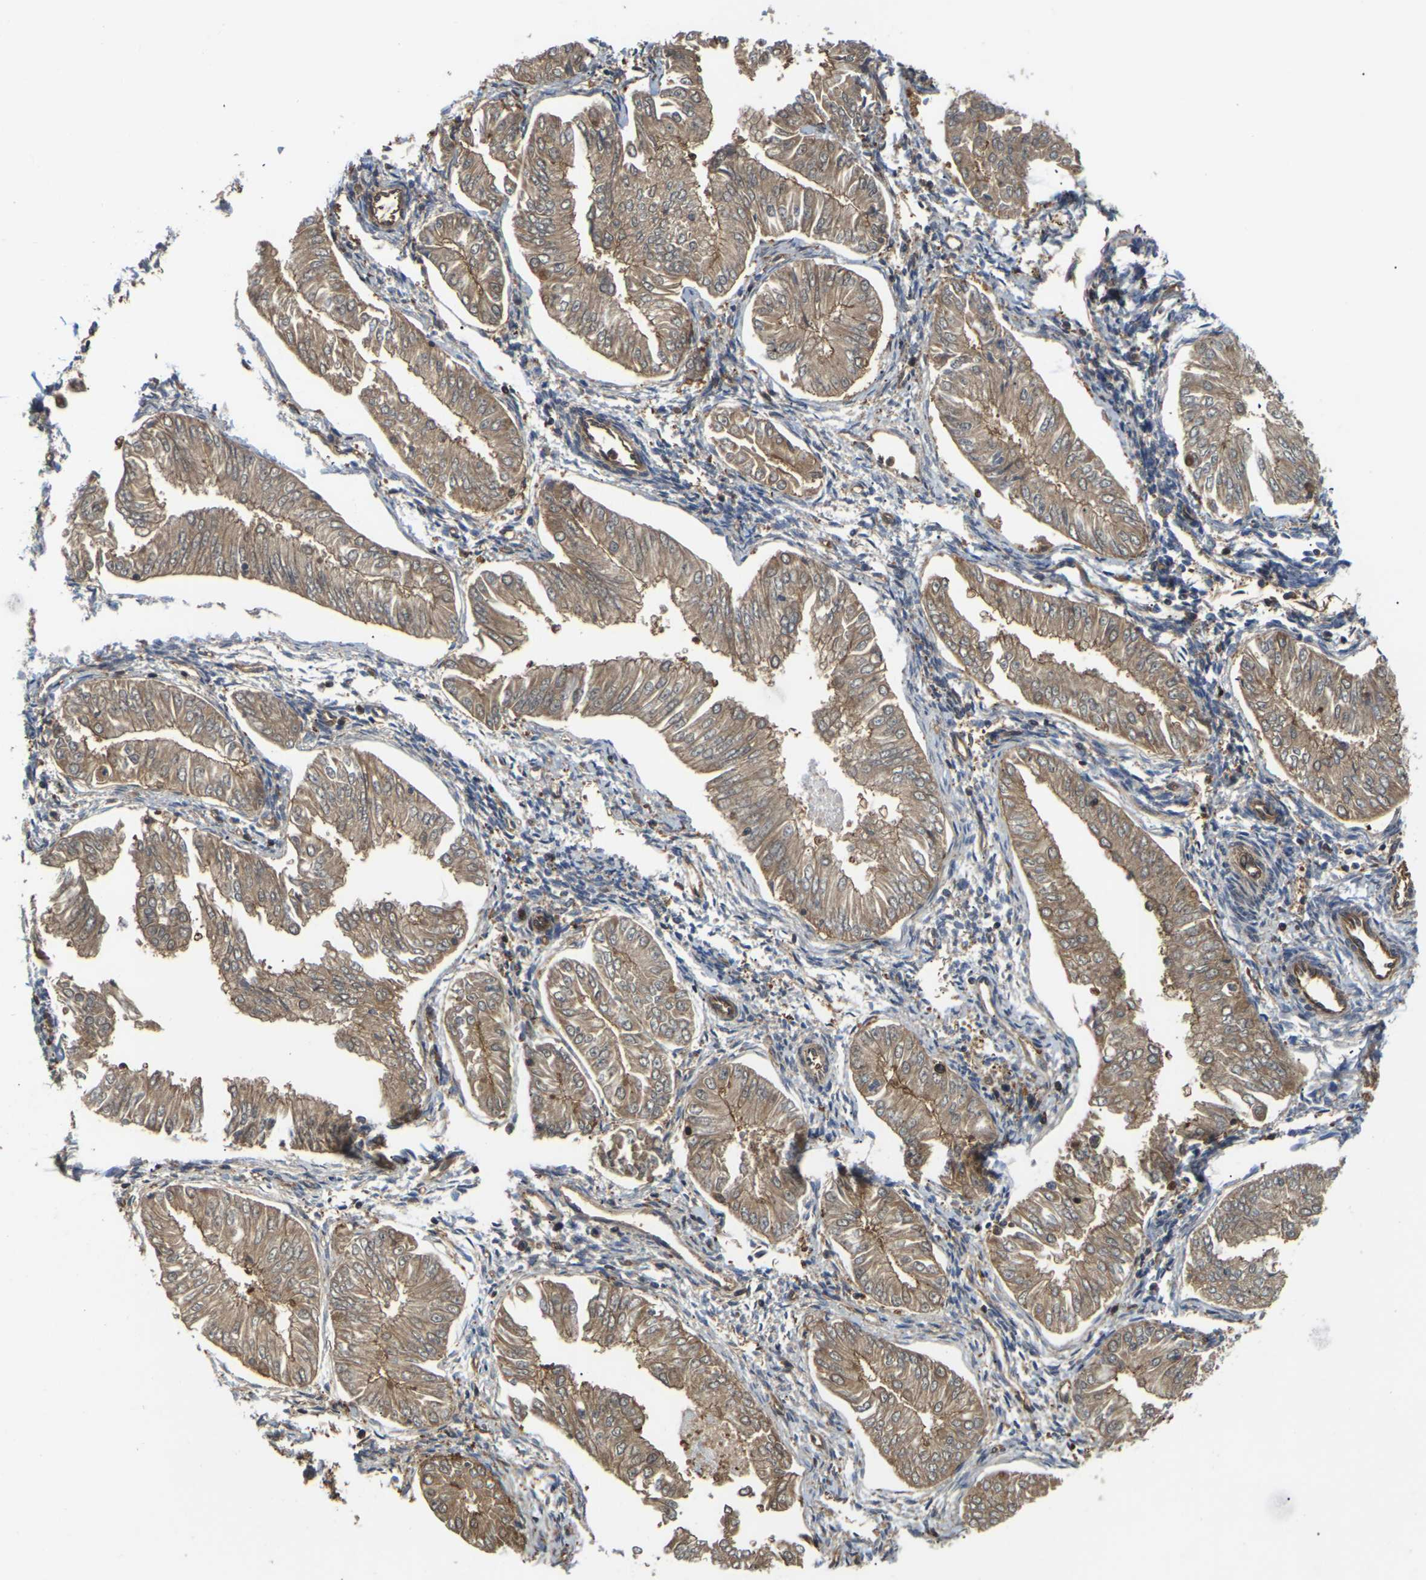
{"staining": {"intensity": "moderate", "quantity": ">75%", "location": "cytoplasmic/membranous"}, "tissue": "endometrial cancer", "cell_type": "Tumor cells", "image_type": "cancer", "snomed": [{"axis": "morphology", "description": "Adenocarcinoma, NOS"}, {"axis": "topography", "description": "Endometrium"}], "caption": "DAB immunohistochemical staining of endometrial cancer (adenocarcinoma) exhibits moderate cytoplasmic/membranous protein staining in approximately >75% of tumor cells. The staining was performed using DAB to visualize the protein expression in brown, while the nuclei were stained in blue with hematoxylin (Magnification: 20x).", "gene": "IQGAP1", "patient": {"sex": "female", "age": 53}}